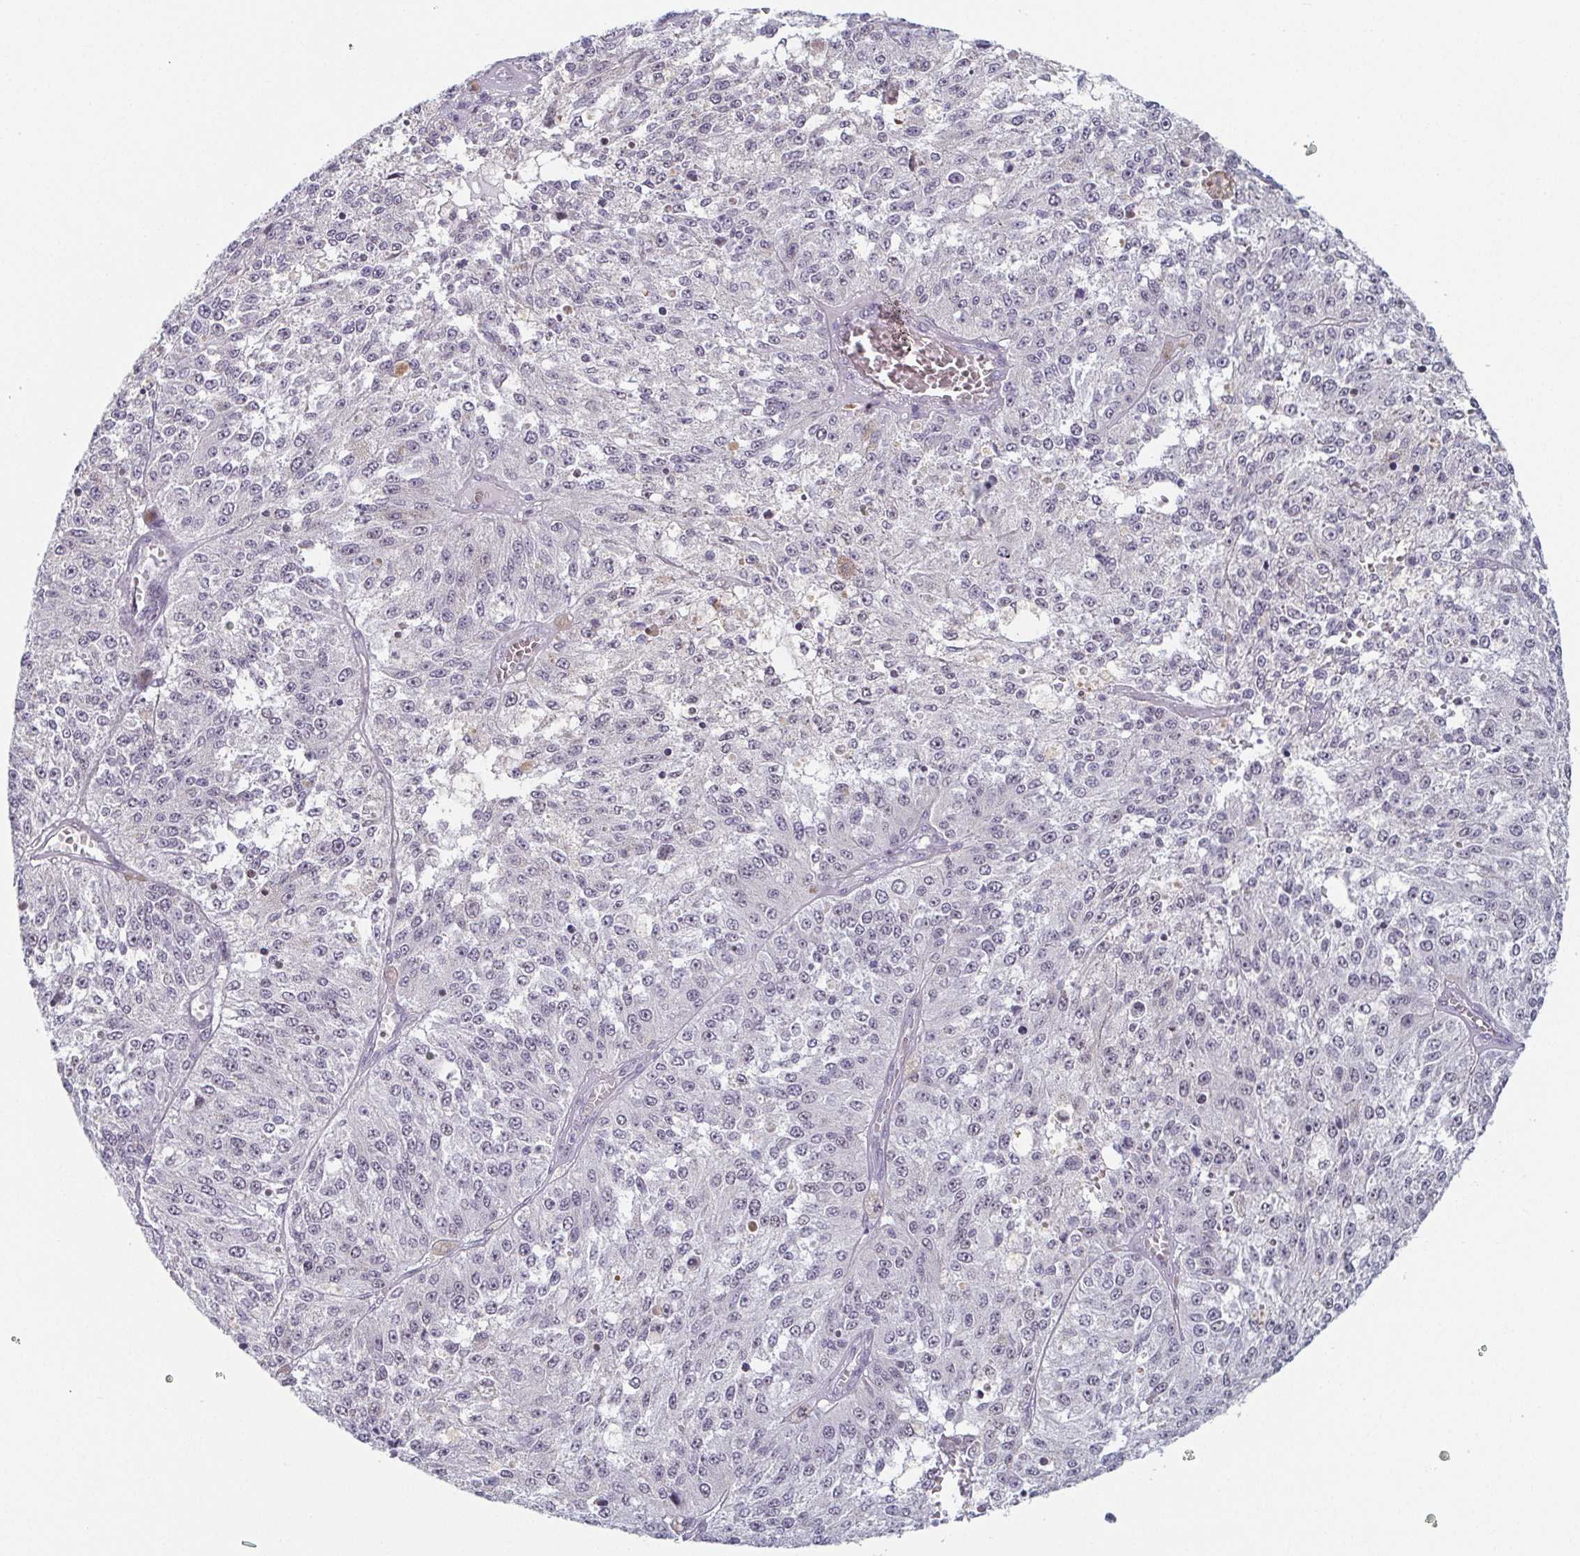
{"staining": {"intensity": "negative", "quantity": "none", "location": "none"}, "tissue": "melanoma", "cell_type": "Tumor cells", "image_type": "cancer", "snomed": [{"axis": "morphology", "description": "Malignant melanoma, Metastatic site"}, {"axis": "topography", "description": "Lymph node"}], "caption": "Melanoma was stained to show a protein in brown. There is no significant positivity in tumor cells.", "gene": "EXOSC7", "patient": {"sex": "female", "age": 64}}